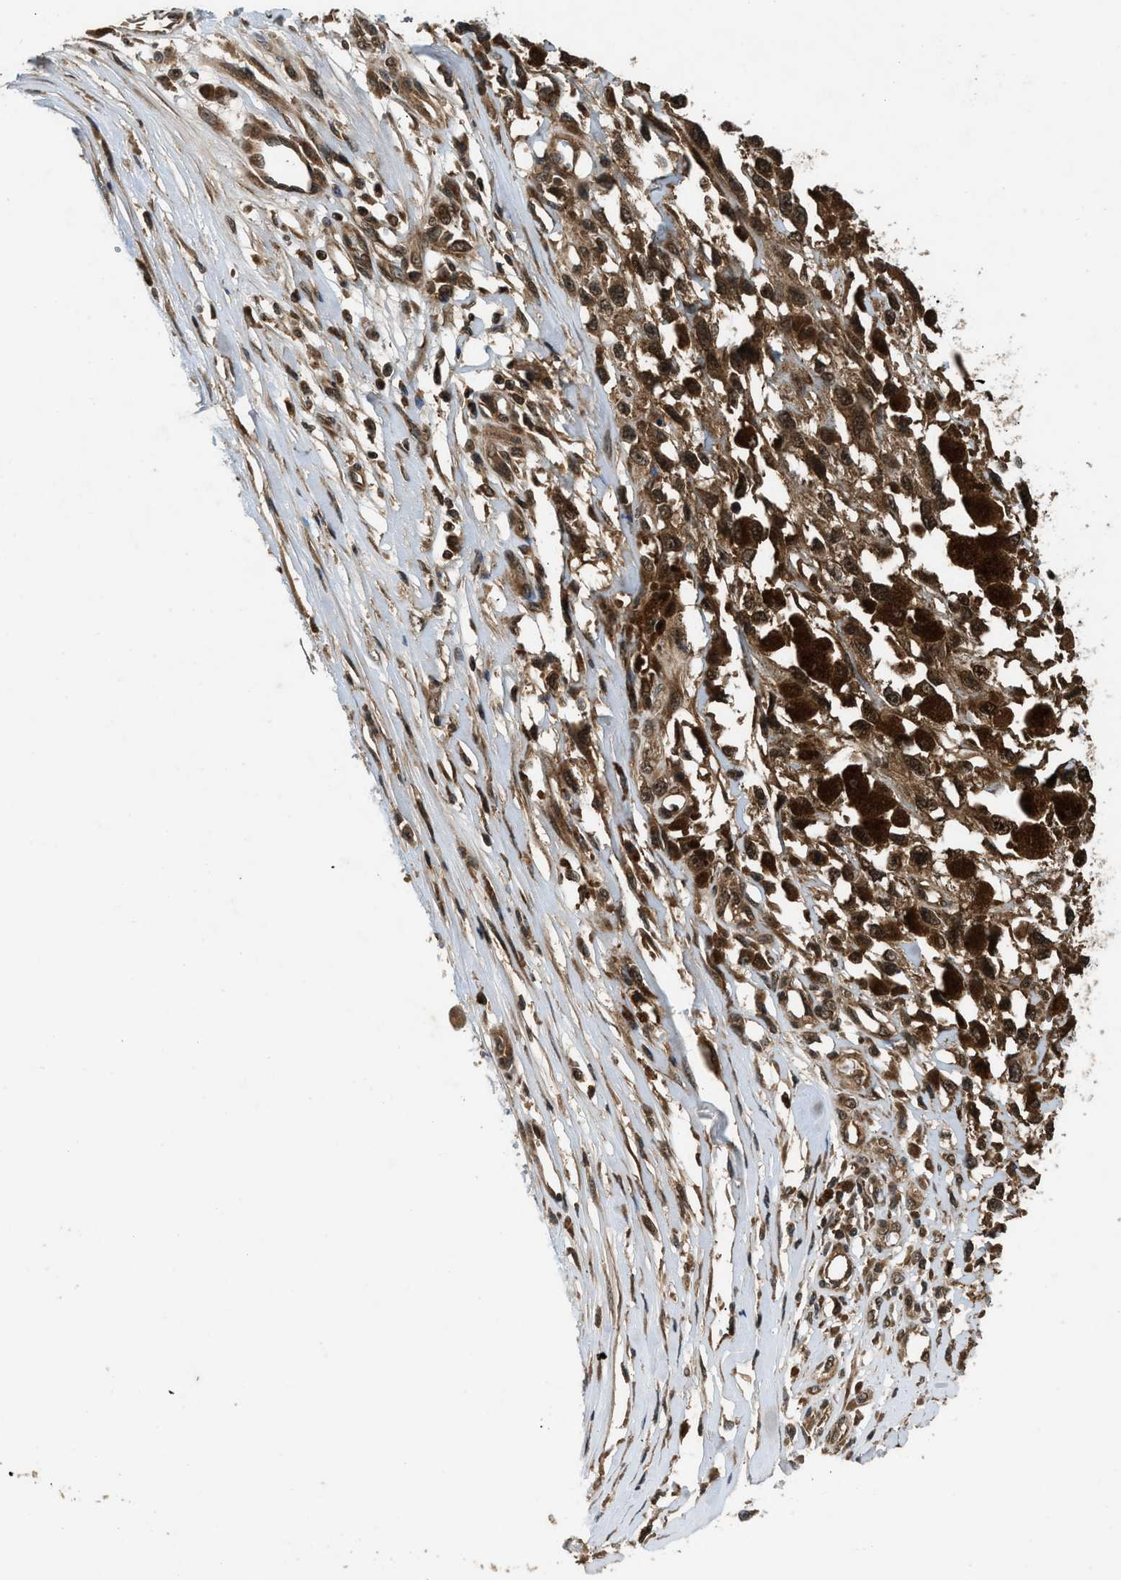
{"staining": {"intensity": "moderate", "quantity": ">75%", "location": "cytoplasmic/membranous,nuclear"}, "tissue": "melanoma", "cell_type": "Tumor cells", "image_type": "cancer", "snomed": [{"axis": "morphology", "description": "Malignant melanoma, Metastatic site"}, {"axis": "topography", "description": "Lymph node"}], "caption": "This histopathology image reveals immunohistochemistry staining of human melanoma, with medium moderate cytoplasmic/membranous and nuclear staining in about >75% of tumor cells.", "gene": "RPS6KB1", "patient": {"sex": "male", "age": 59}}